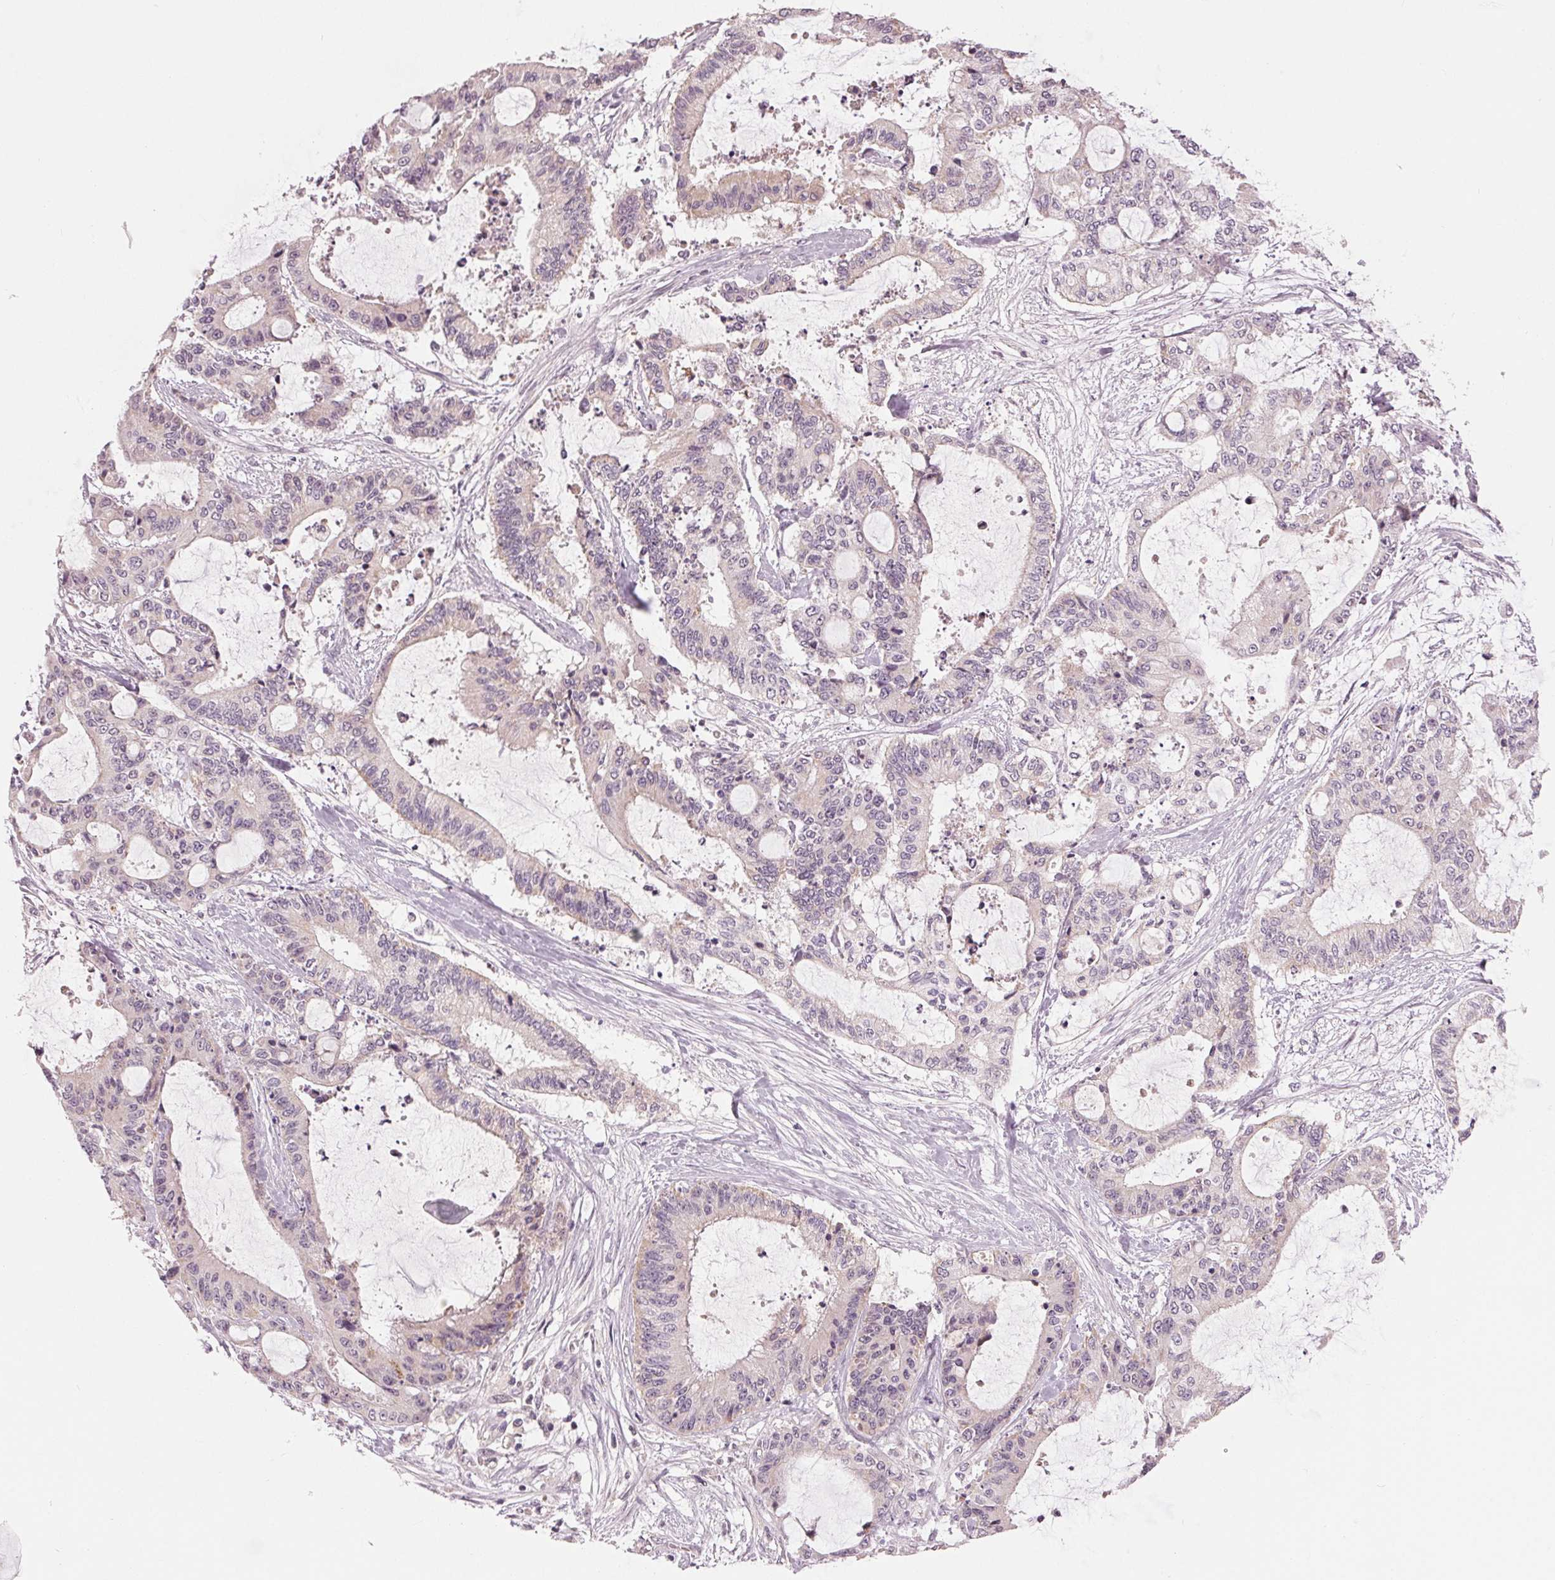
{"staining": {"intensity": "negative", "quantity": "none", "location": "none"}, "tissue": "liver cancer", "cell_type": "Tumor cells", "image_type": "cancer", "snomed": [{"axis": "morphology", "description": "Cholangiocarcinoma"}, {"axis": "topography", "description": "Liver"}], "caption": "This is a photomicrograph of immunohistochemistry staining of liver cancer, which shows no staining in tumor cells.", "gene": "ZNF605", "patient": {"sex": "female", "age": 73}}